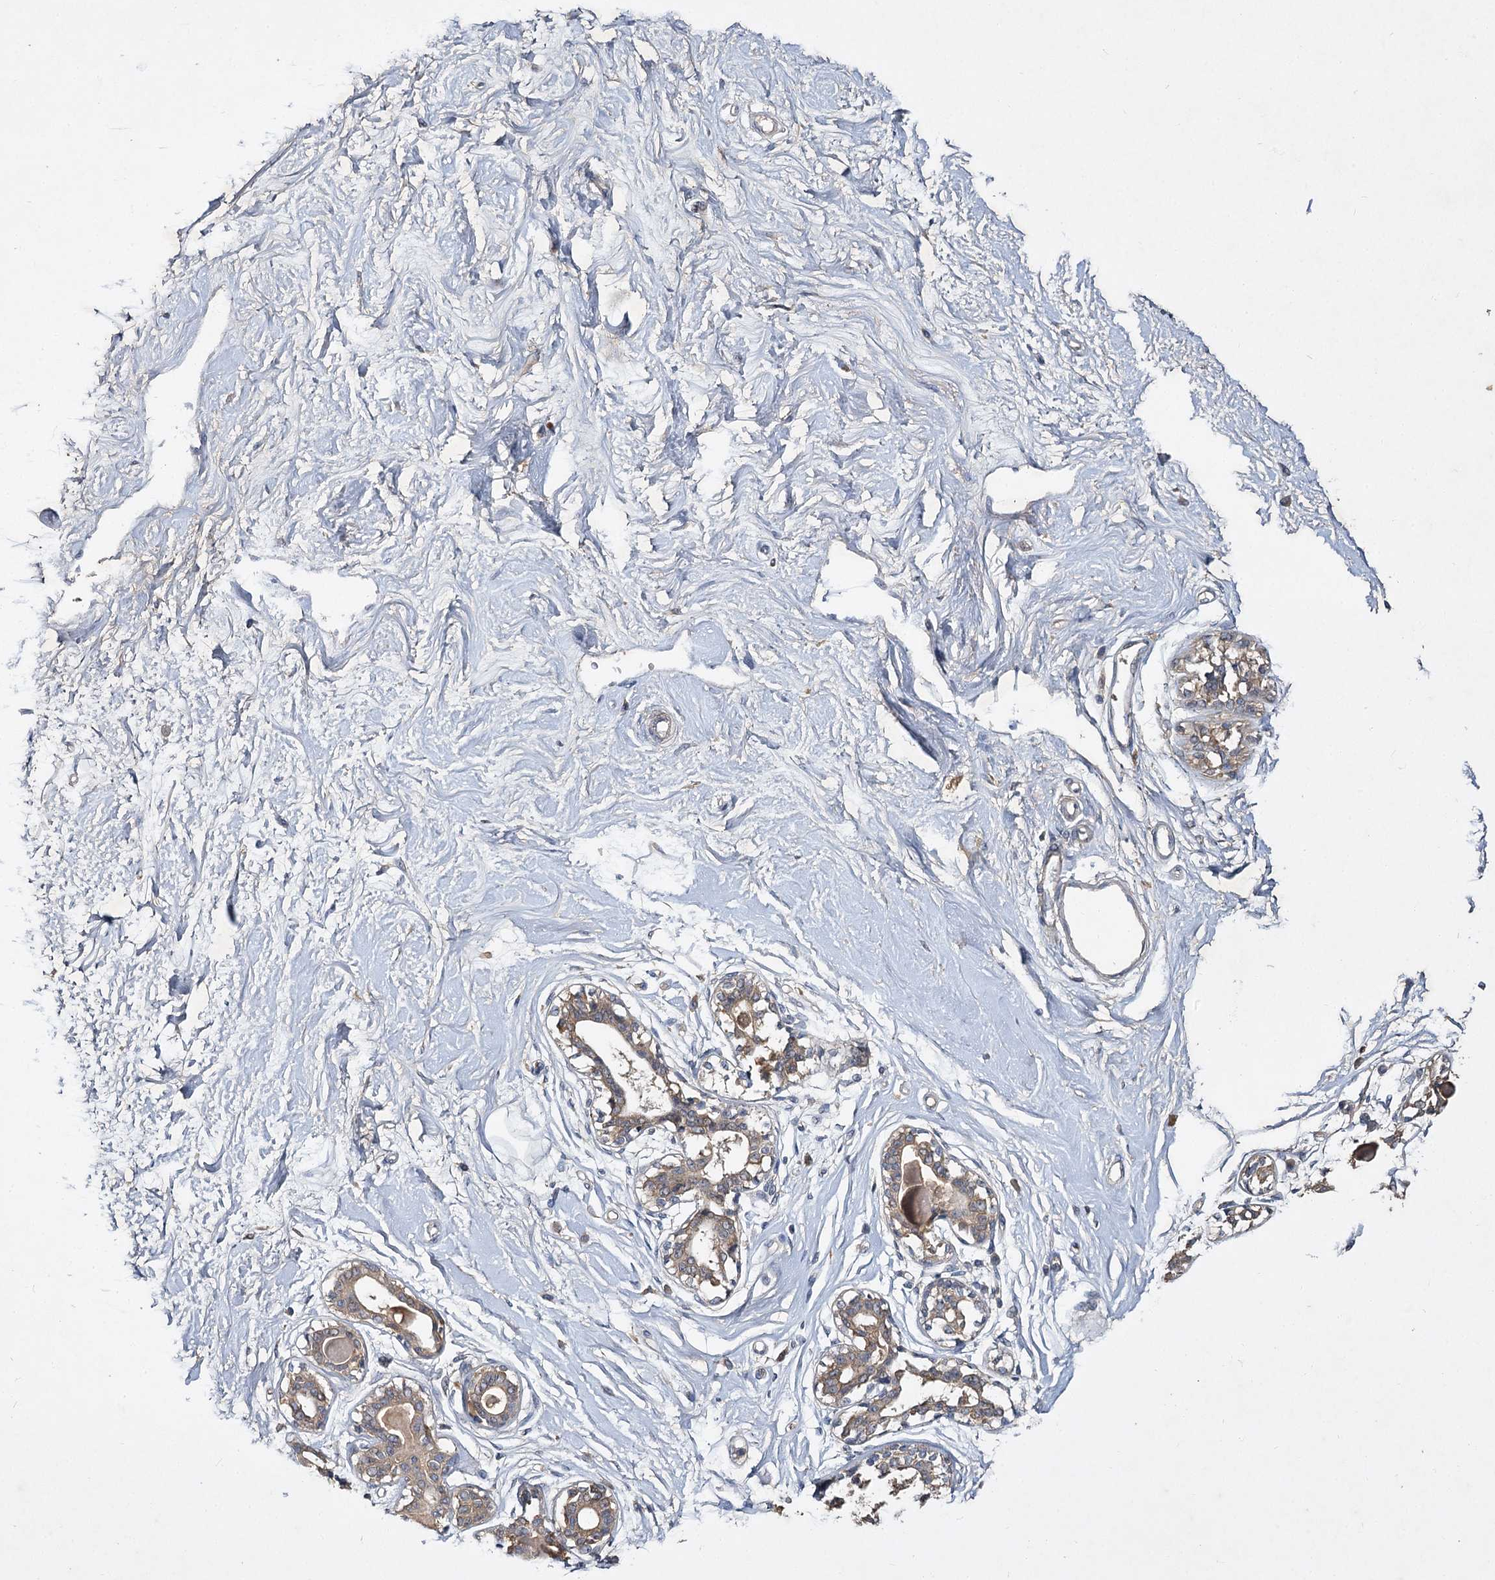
{"staining": {"intensity": "negative", "quantity": "none", "location": "none"}, "tissue": "breast", "cell_type": "Adipocytes", "image_type": "normal", "snomed": [{"axis": "morphology", "description": "Normal tissue, NOS"}, {"axis": "topography", "description": "Breast"}], "caption": "IHC photomicrograph of unremarkable human breast stained for a protein (brown), which displays no staining in adipocytes.", "gene": "MFN1", "patient": {"sex": "female", "age": 45}}